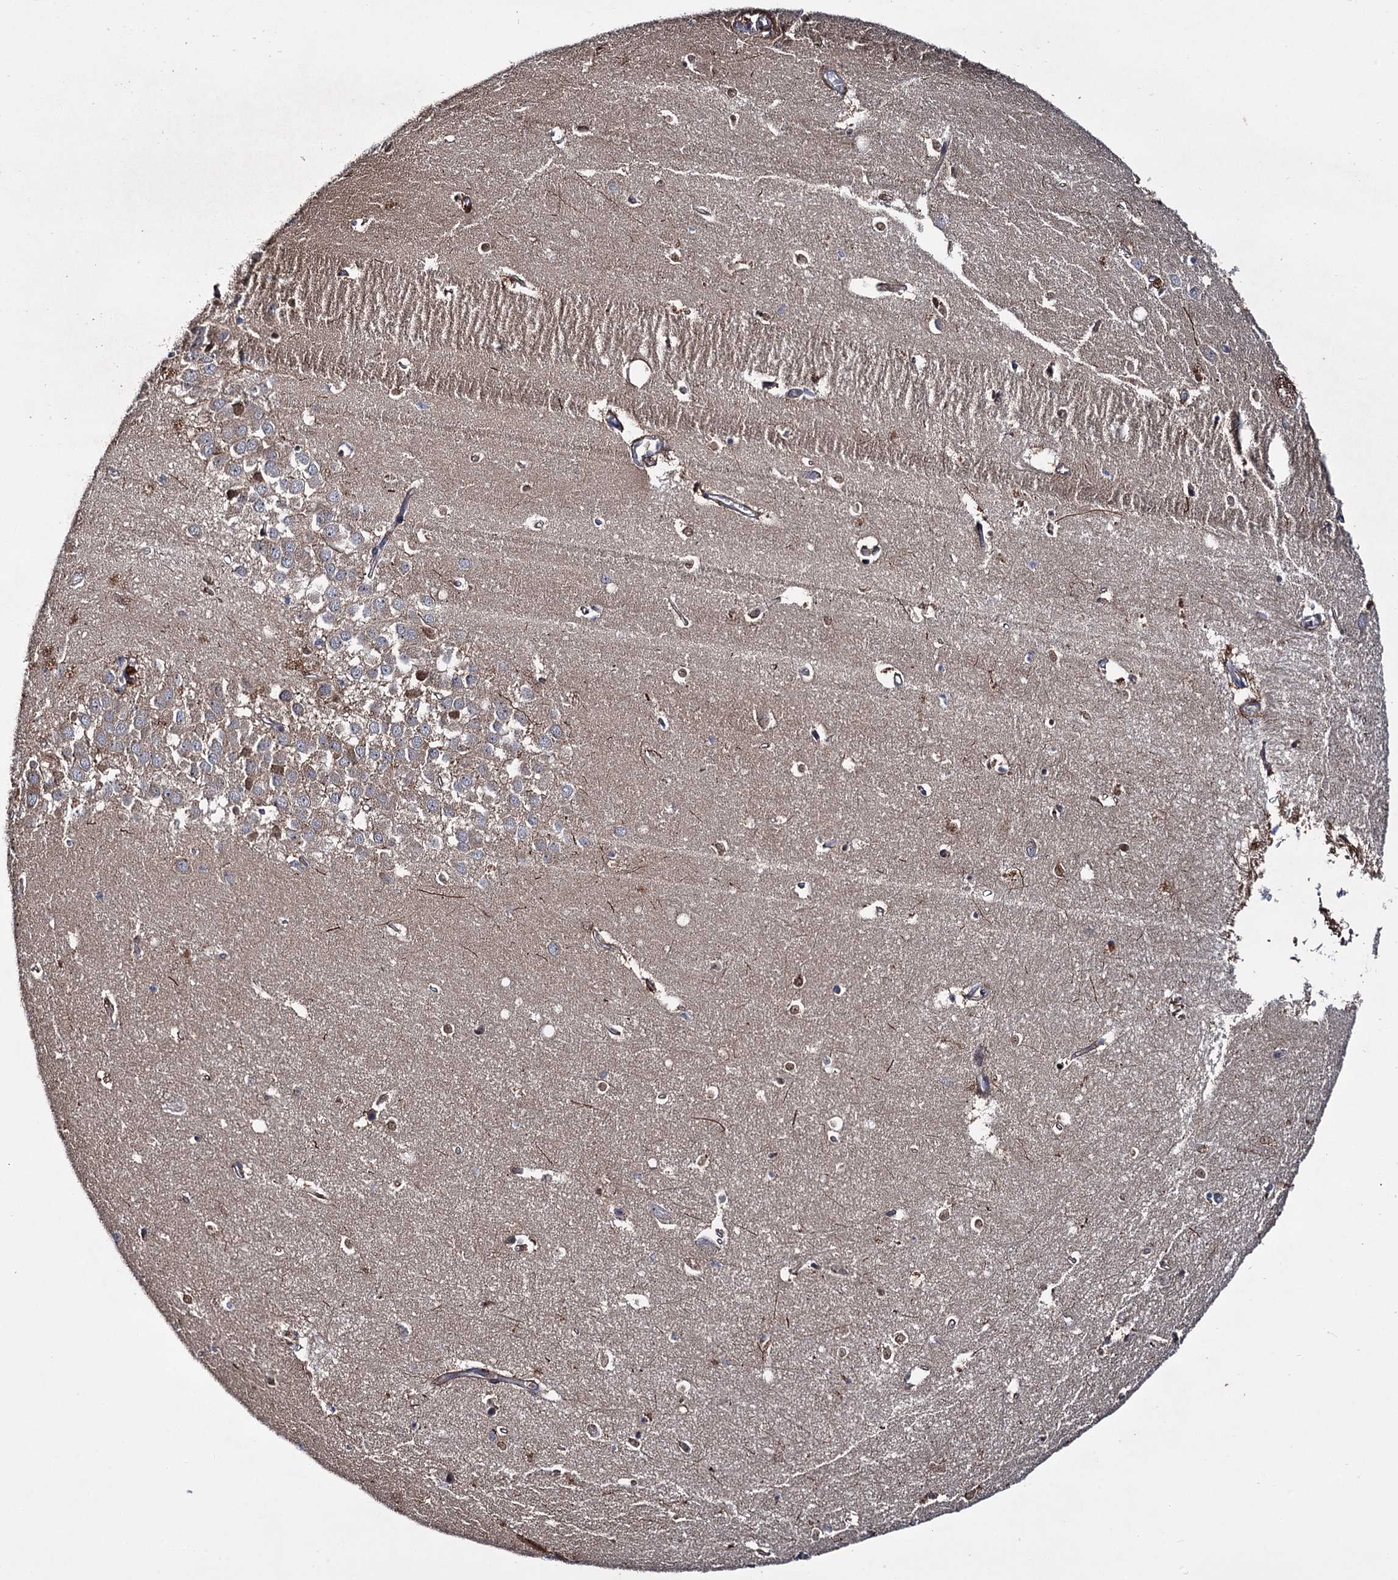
{"staining": {"intensity": "moderate", "quantity": "<25%", "location": "nuclear"}, "tissue": "hippocampus", "cell_type": "Glial cells", "image_type": "normal", "snomed": [{"axis": "morphology", "description": "Normal tissue, NOS"}, {"axis": "topography", "description": "Hippocampus"}], "caption": "Glial cells show low levels of moderate nuclear positivity in approximately <25% of cells in normal human hippocampus.", "gene": "PTPN3", "patient": {"sex": "female", "age": 64}}